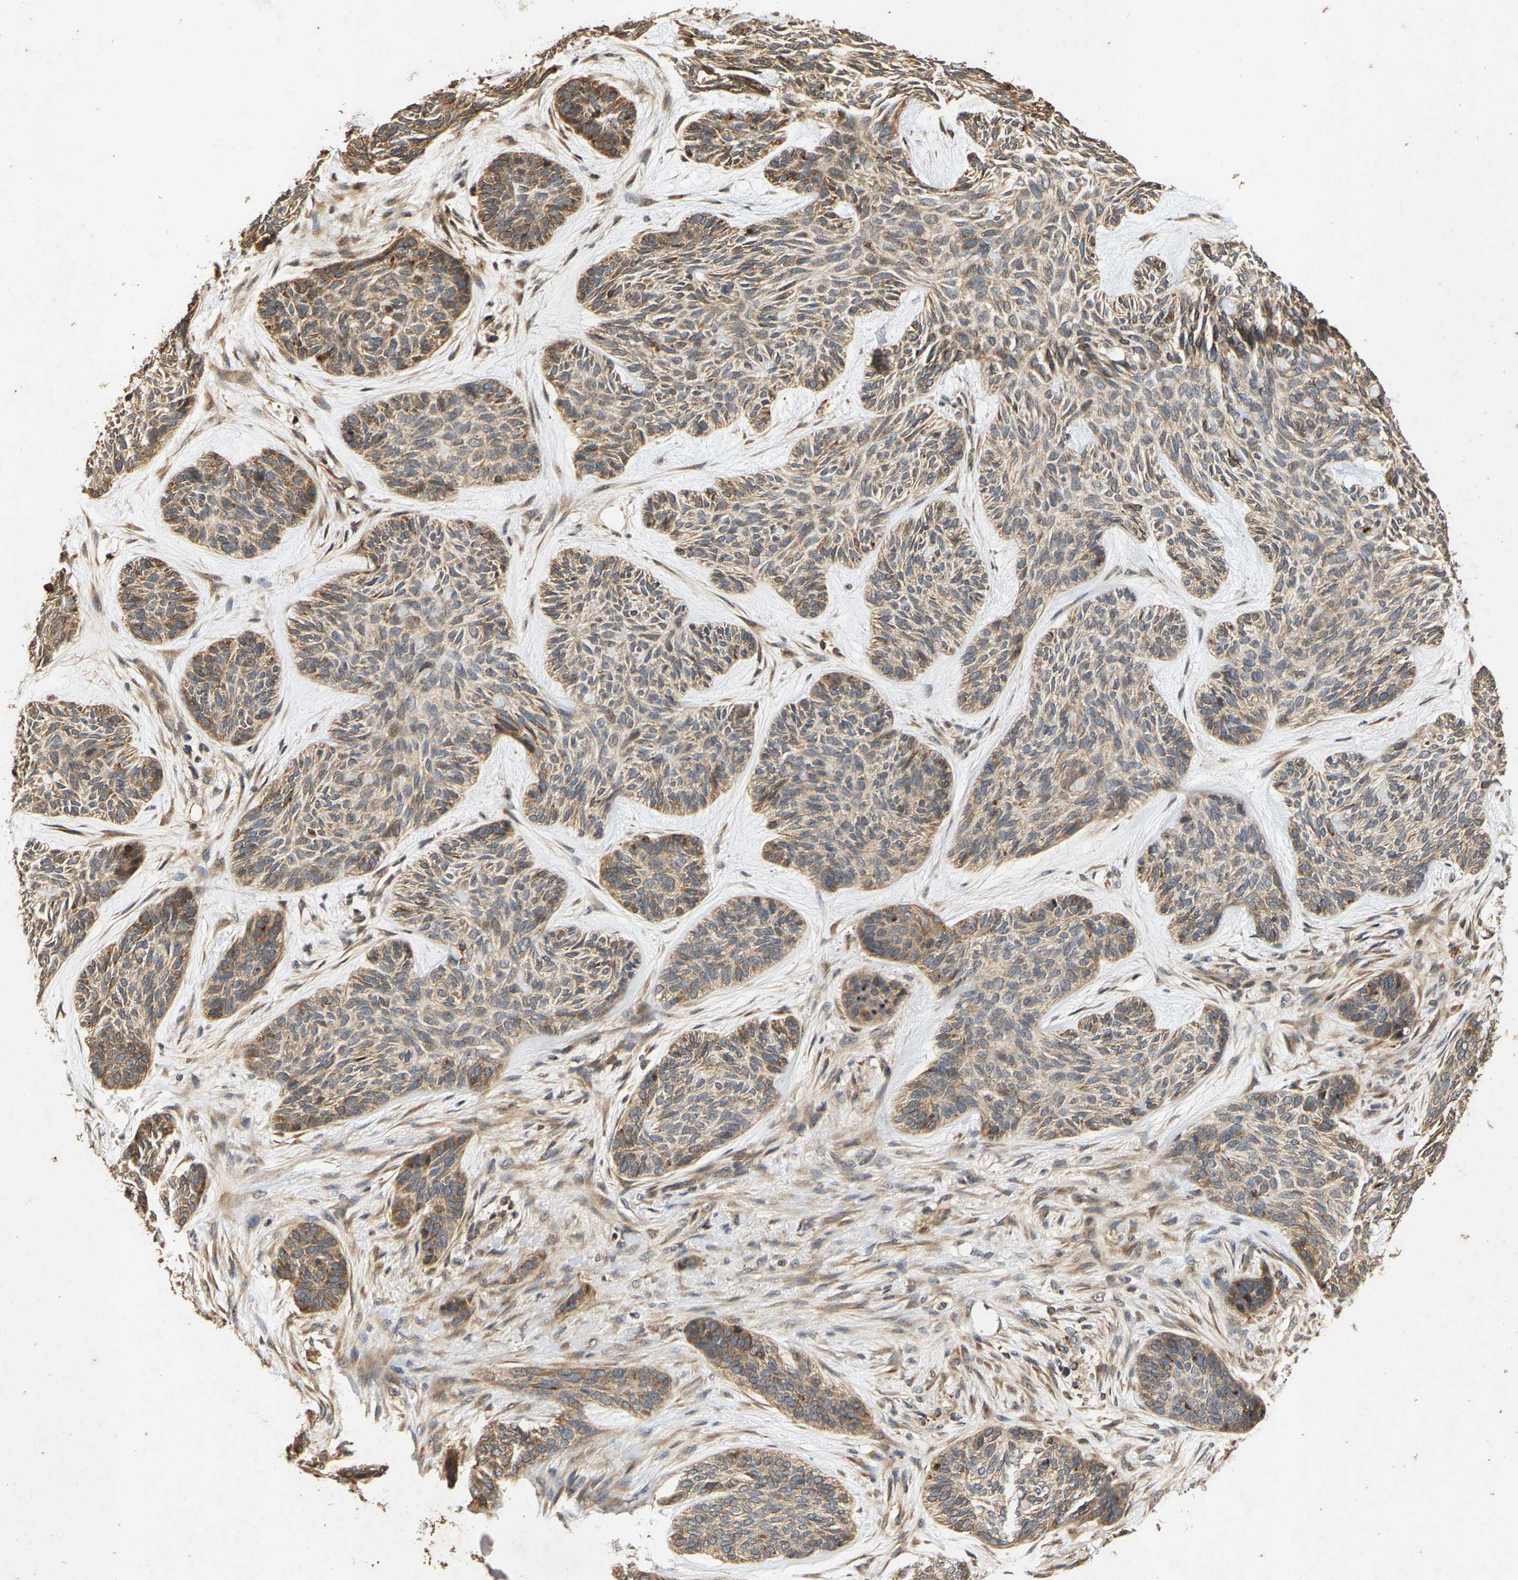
{"staining": {"intensity": "weak", "quantity": ">75%", "location": "cytoplasmic/membranous"}, "tissue": "skin cancer", "cell_type": "Tumor cells", "image_type": "cancer", "snomed": [{"axis": "morphology", "description": "Basal cell carcinoma"}, {"axis": "topography", "description": "Skin"}], "caption": "A photomicrograph of human skin cancer stained for a protein reveals weak cytoplasmic/membranous brown staining in tumor cells.", "gene": "CIDEC", "patient": {"sex": "male", "age": 55}}